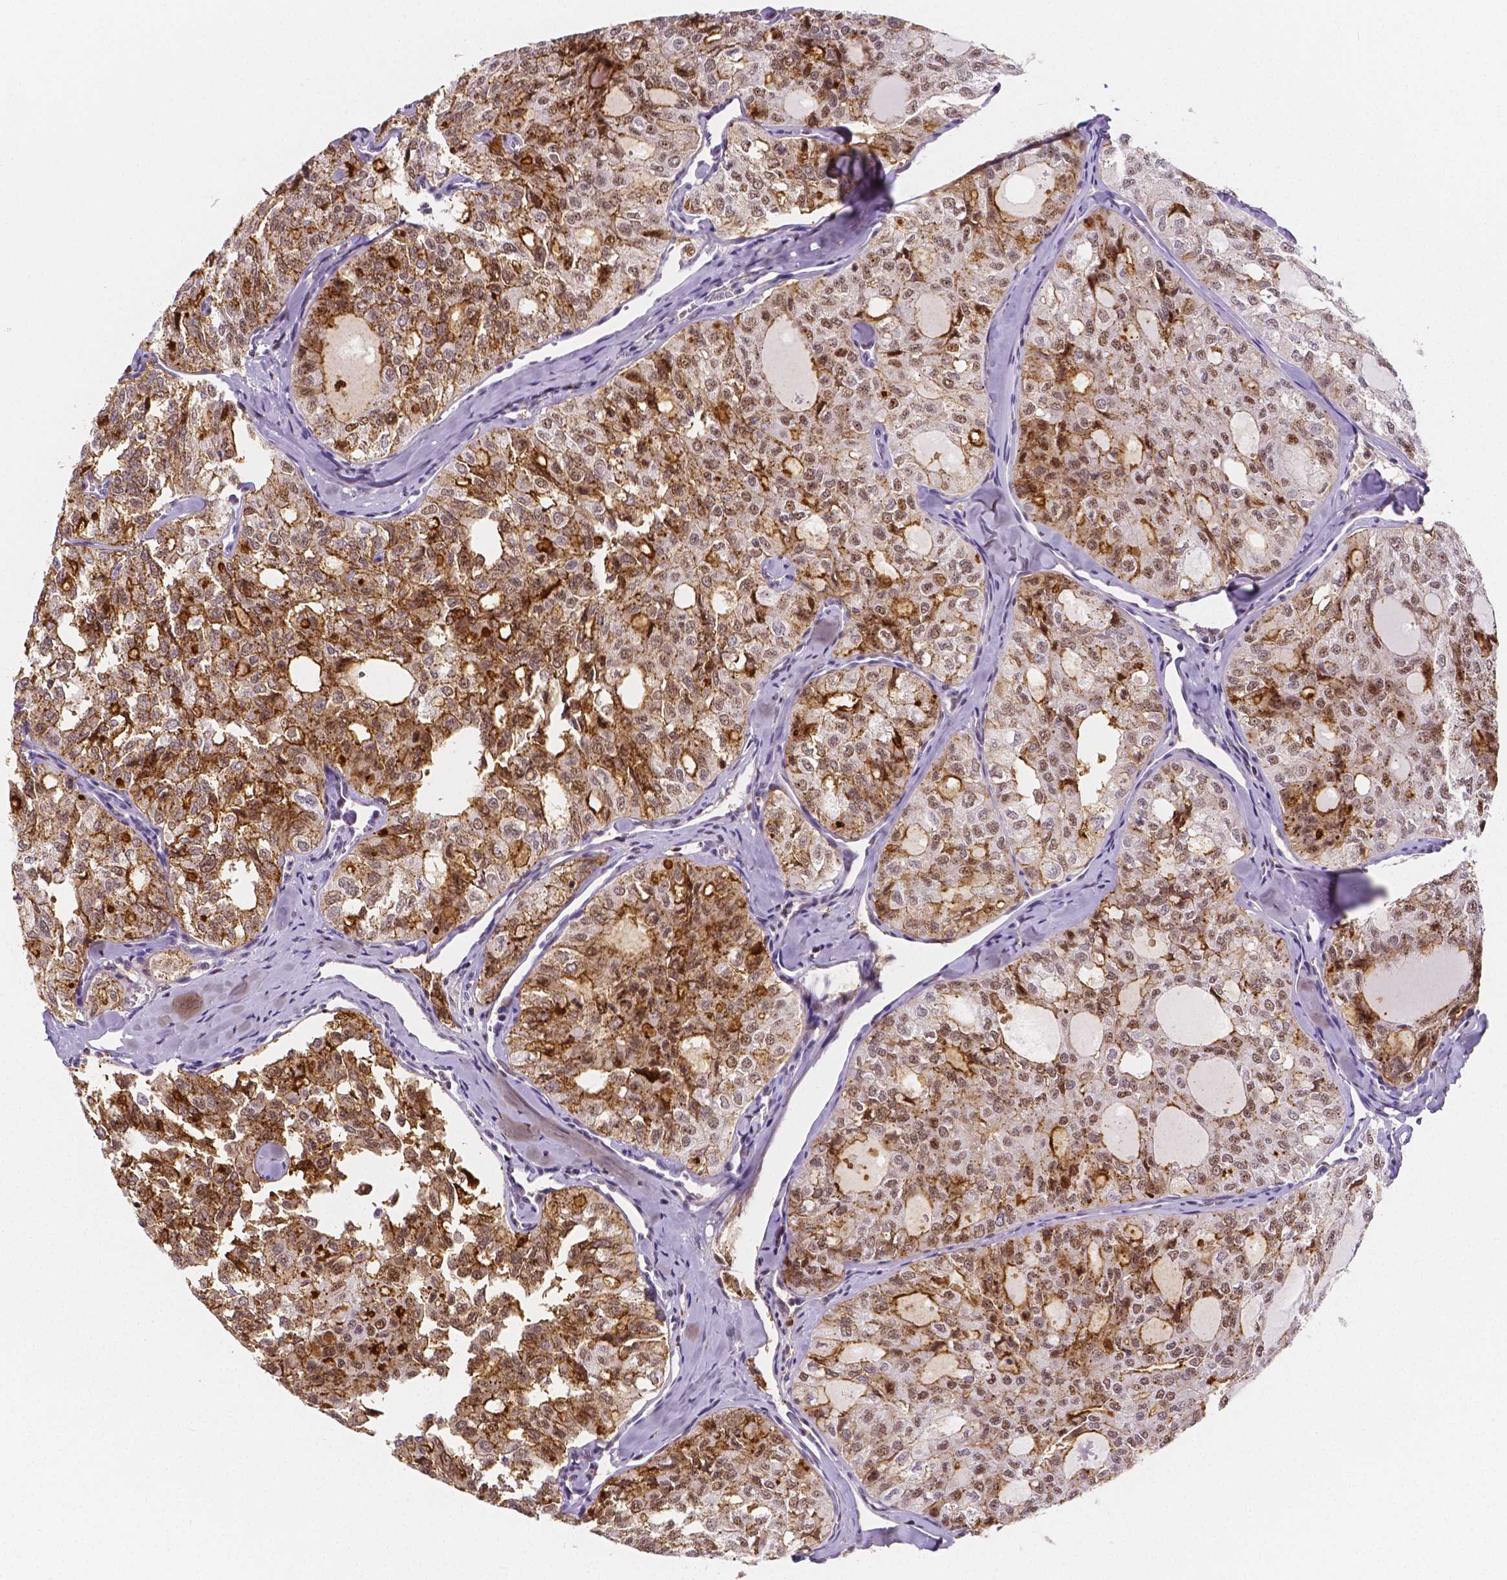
{"staining": {"intensity": "moderate", "quantity": ">75%", "location": "cytoplasmic/membranous,nuclear"}, "tissue": "thyroid cancer", "cell_type": "Tumor cells", "image_type": "cancer", "snomed": [{"axis": "morphology", "description": "Follicular adenoma carcinoma, NOS"}, {"axis": "topography", "description": "Thyroid gland"}], "caption": "Thyroid cancer (follicular adenoma carcinoma) stained with DAB (3,3'-diaminobenzidine) immunohistochemistry demonstrates medium levels of moderate cytoplasmic/membranous and nuclear staining in approximately >75% of tumor cells.", "gene": "GABRD", "patient": {"sex": "male", "age": 75}}